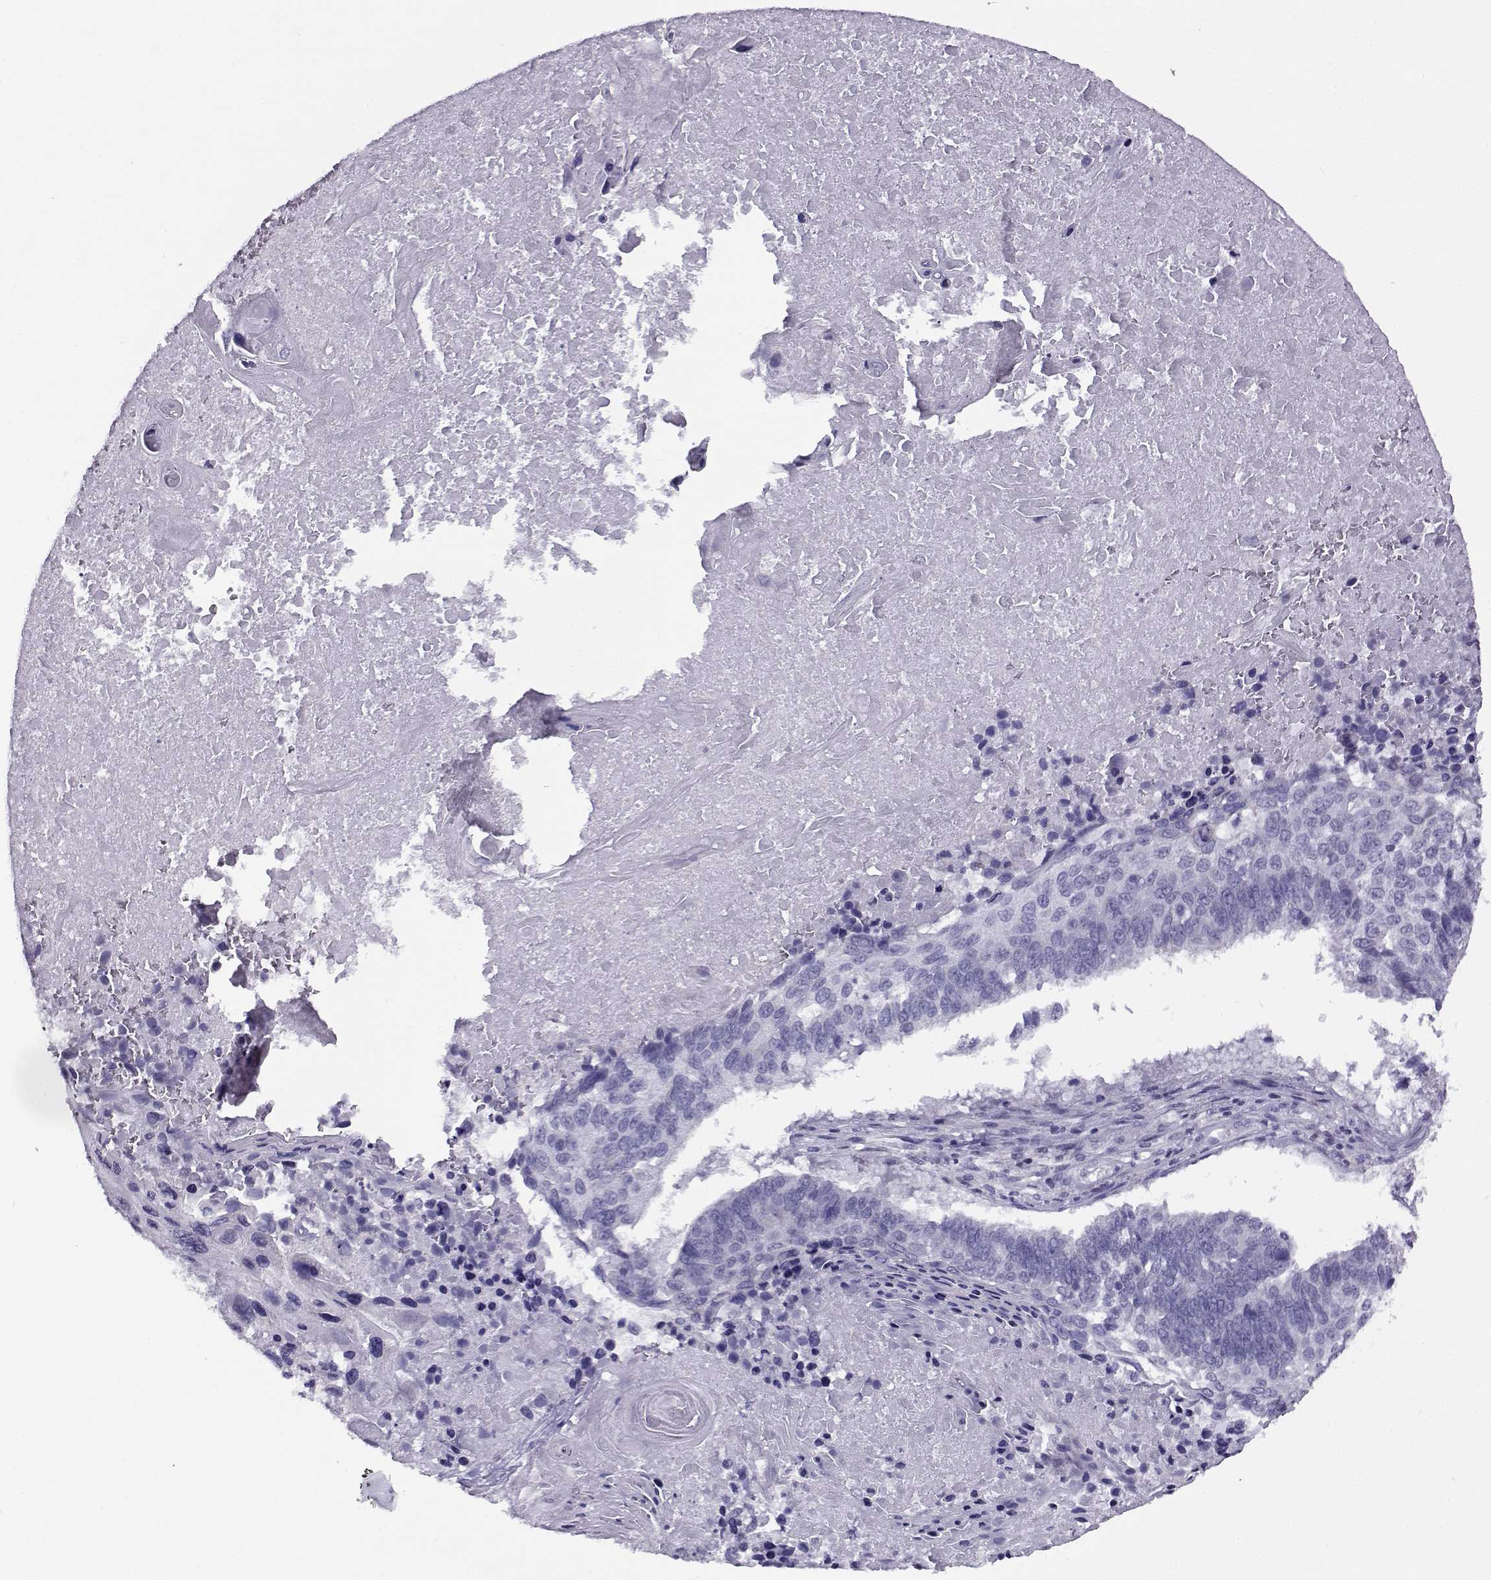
{"staining": {"intensity": "negative", "quantity": "none", "location": "none"}, "tissue": "lung cancer", "cell_type": "Tumor cells", "image_type": "cancer", "snomed": [{"axis": "morphology", "description": "Squamous cell carcinoma, NOS"}, {"axis": "topography", "description": "Lung"}], "caption": "Micrograph shows no protein positivity in tumor cells of squamous cell carcinoma (lung) tissue.", "gene": "FEZF1", "patient": {"sex": "male", "age": 73}}